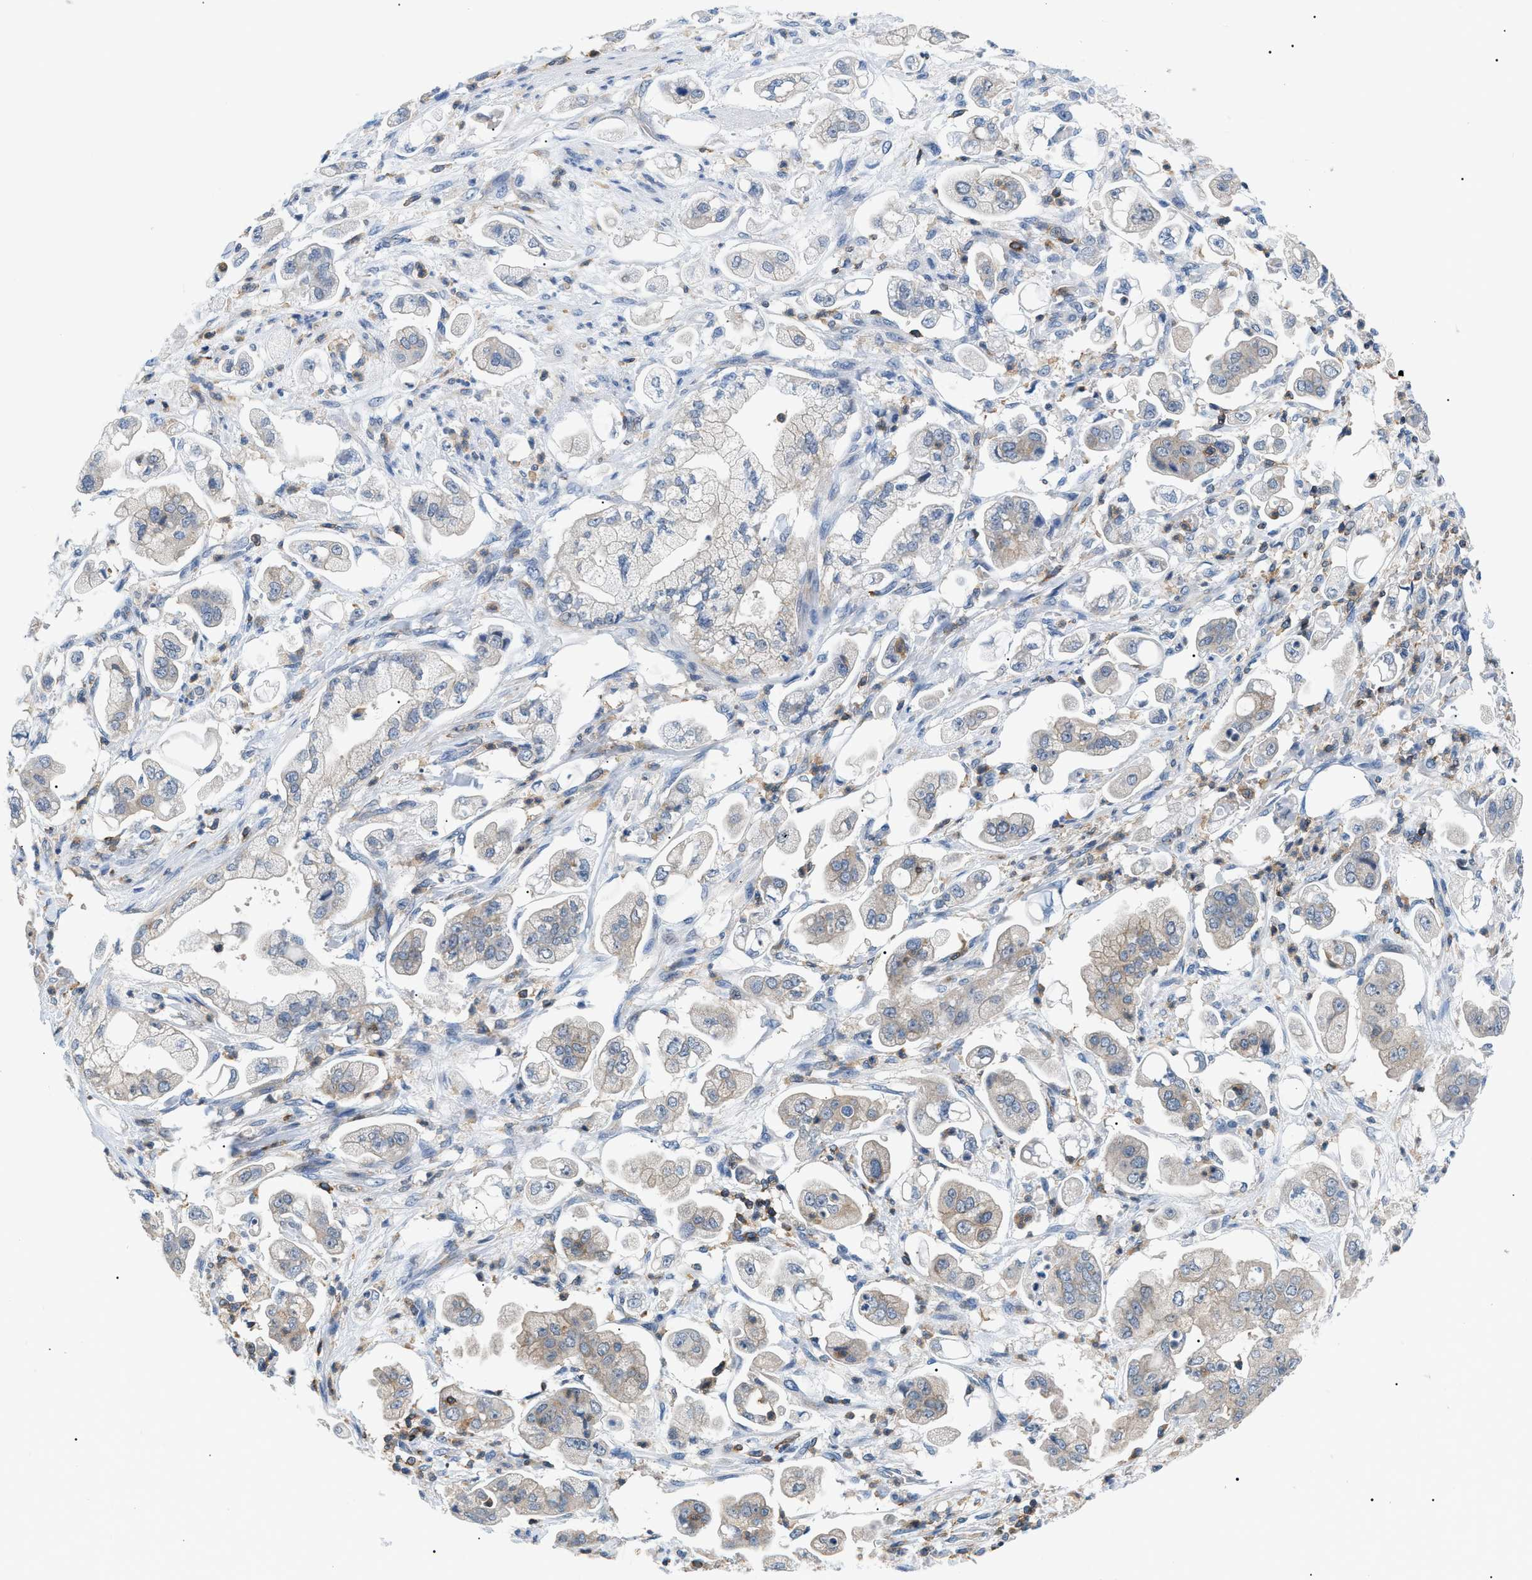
{"staining": {"intensity": "weak", "quantity": "<25%", "location": "cytoplasmic/membranous"}, "tissue": "stomach cancer", "cell_type": "Tumor cells", "image_type": "cancer", "snomed": [{"axis": "morphology", "description": "Adenocarcinoma, NOS"}, {"axis": "topography", "description": "Stomach"}], "caption": "A histopathology image of human stomach cancer (adenocarcinoma) is negative for staining in tumor cells. (Stains: DAB immunohistochemistry (IHC) with hematoxylin counter stain, Microscopy: brightfield microscopy at high magnification).", "gene": "INPP5D", "patient": {"sex": "male", "age": 62}}